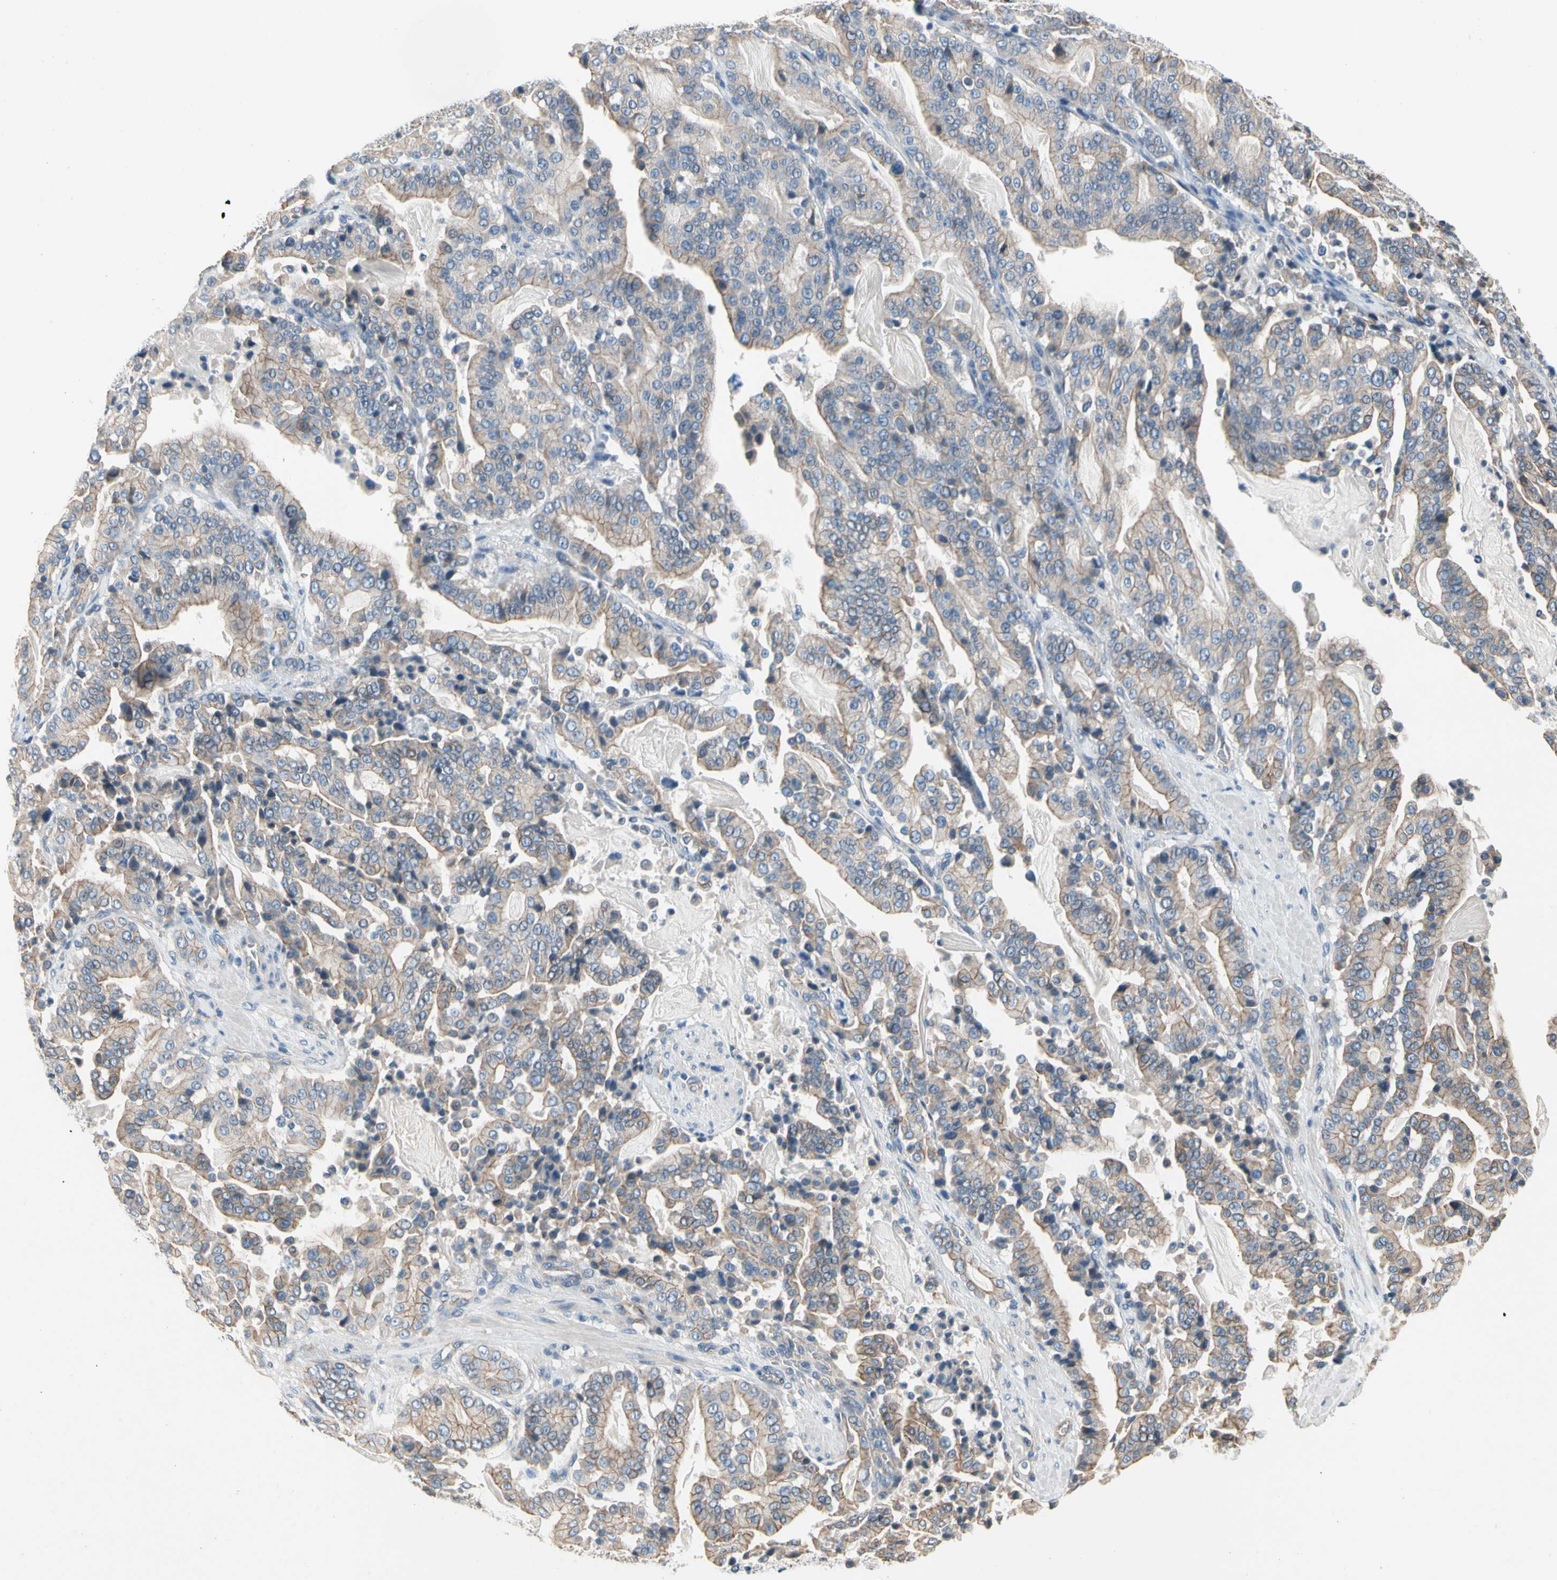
{"staining": {"intensity": "weak", "quantity": "<25%", "location": "cytoplasmic/membranous"}, "tissue": "pancreatic cancer", "cell_type": "Tumor cells", "image_type": "cancer", "snomed": [{"axis": "morphology", "description": "Adenocarcinoma, NOS"}, {"axis": "topography", "description": "Pancreas"}], "caption": "Immunohistochemical staining of pancreatic cancer (adenocarcinoma) displays no significant staining in tumor cells. (DAB IHC visualized using brightfield microscopy, high magnification).", "gene": "LGR6", "patient": {"sex": "male", "age": 63}}